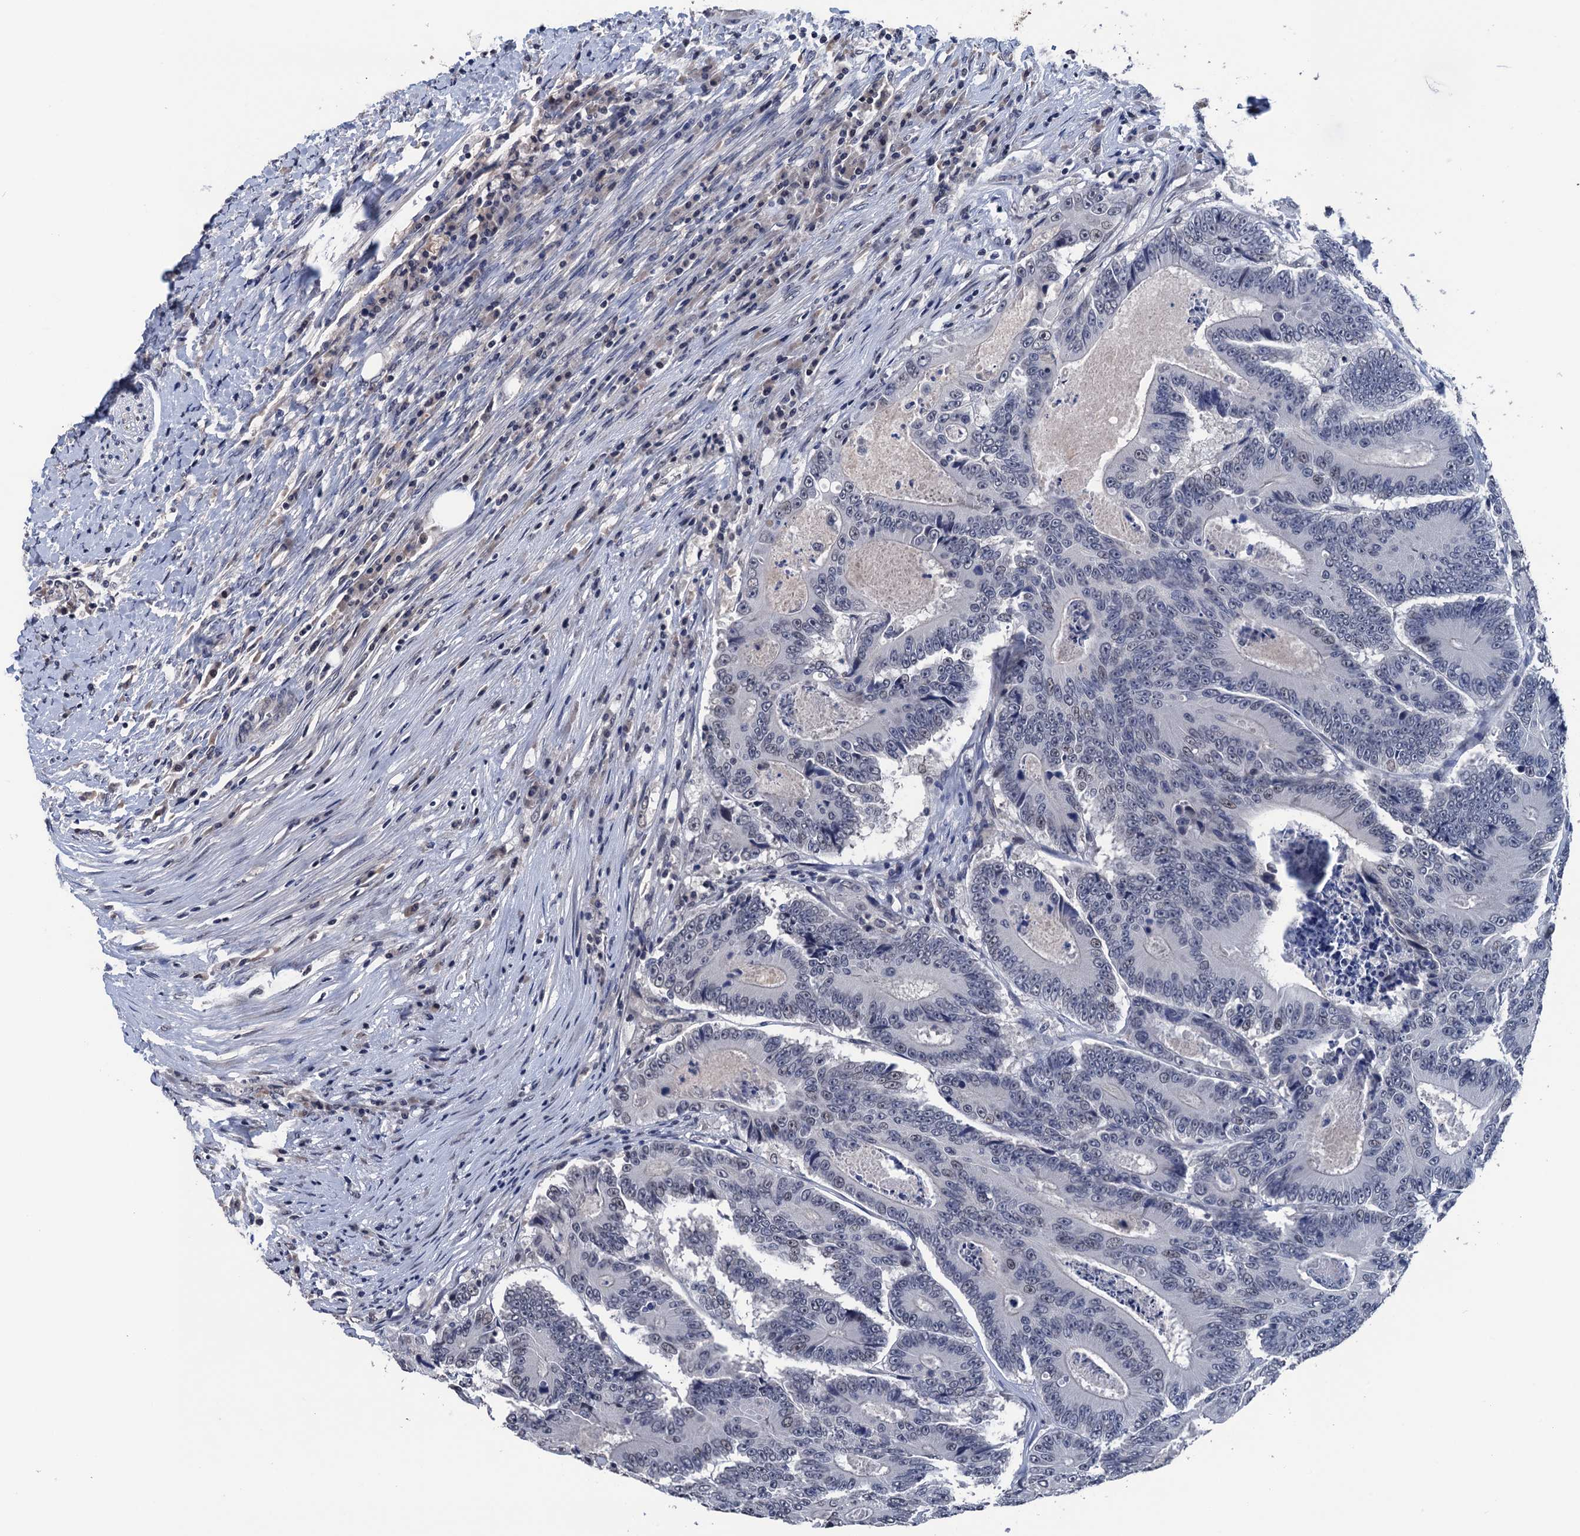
{"staining": {"intensity": "negative", "quantity": "none", "location": "none"}, "tissue": "colorectal cancer", "cell_type": "Tumor cells", "image_type": "cancer", "snomed": [{"axis": "morphology", "description": "Adenocarcinoma, NOS"}, {"axis": "topography", "description": "Colon"}], "caption": "The immunohistochemistry photomicrograph has no significant positivity in tumor cells of colorectal adenocarcinoma tissue.", "gene": "ART5", "patient": {"sex": "male", "age": 83}}